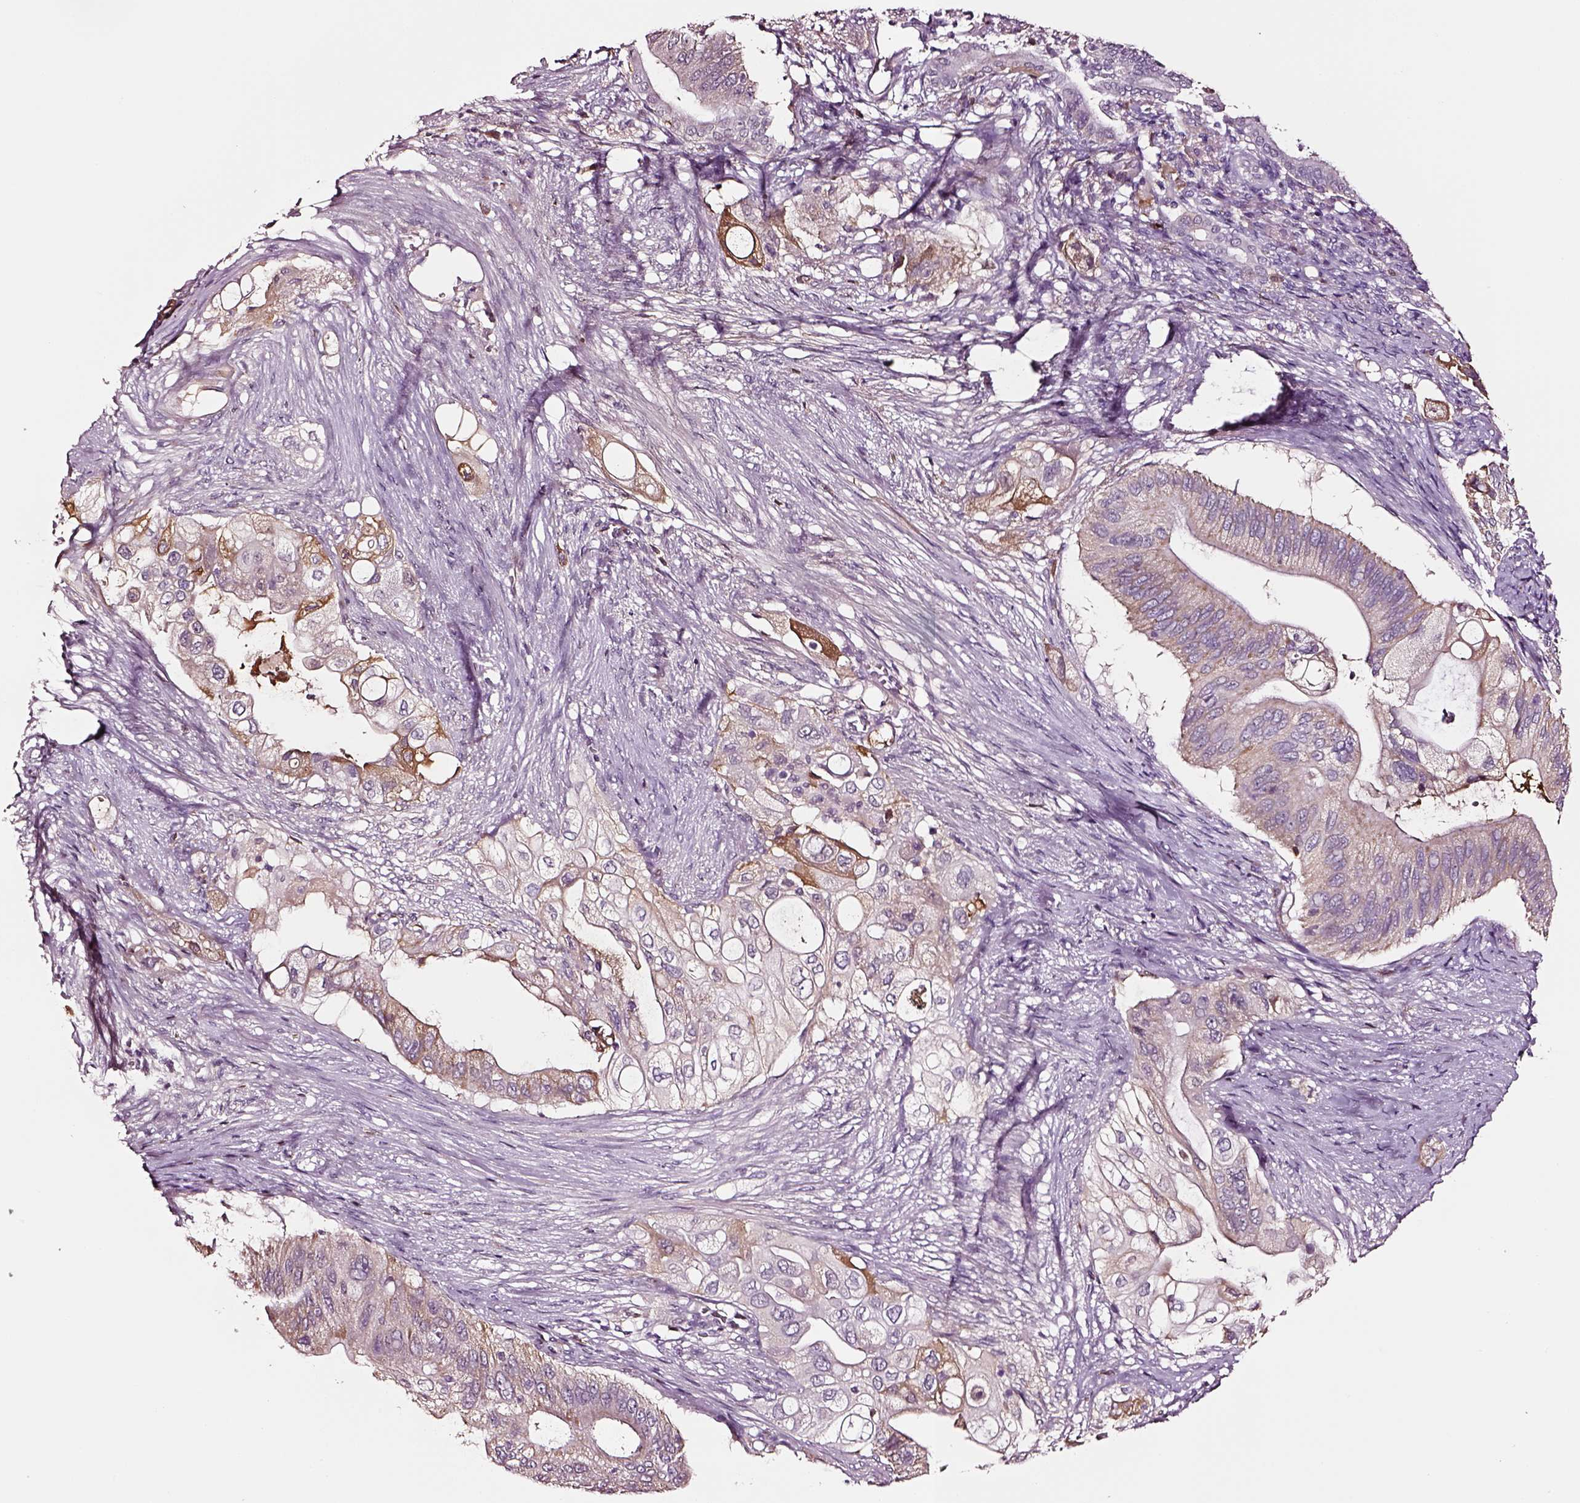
{"staining": {"intensity": "weak", "quantity": "<25%", "location": "cytoplasmic/membranous"}, "tissue": "pancreatic cancer", "cell_type": "Tumor cells", "image_type": "cancer", "snomed": [{"axis": "morphology", "description": "Adenocarcinoma, NOS"}, {"axis": "topography", "description": "Pancreas"}], "caption": "The photomicrograph displays no significant expression in tumor cells of pancreatic adenocarcinoma.", "gene": "TF", "patient": {"sex": "female", "age": 72}}